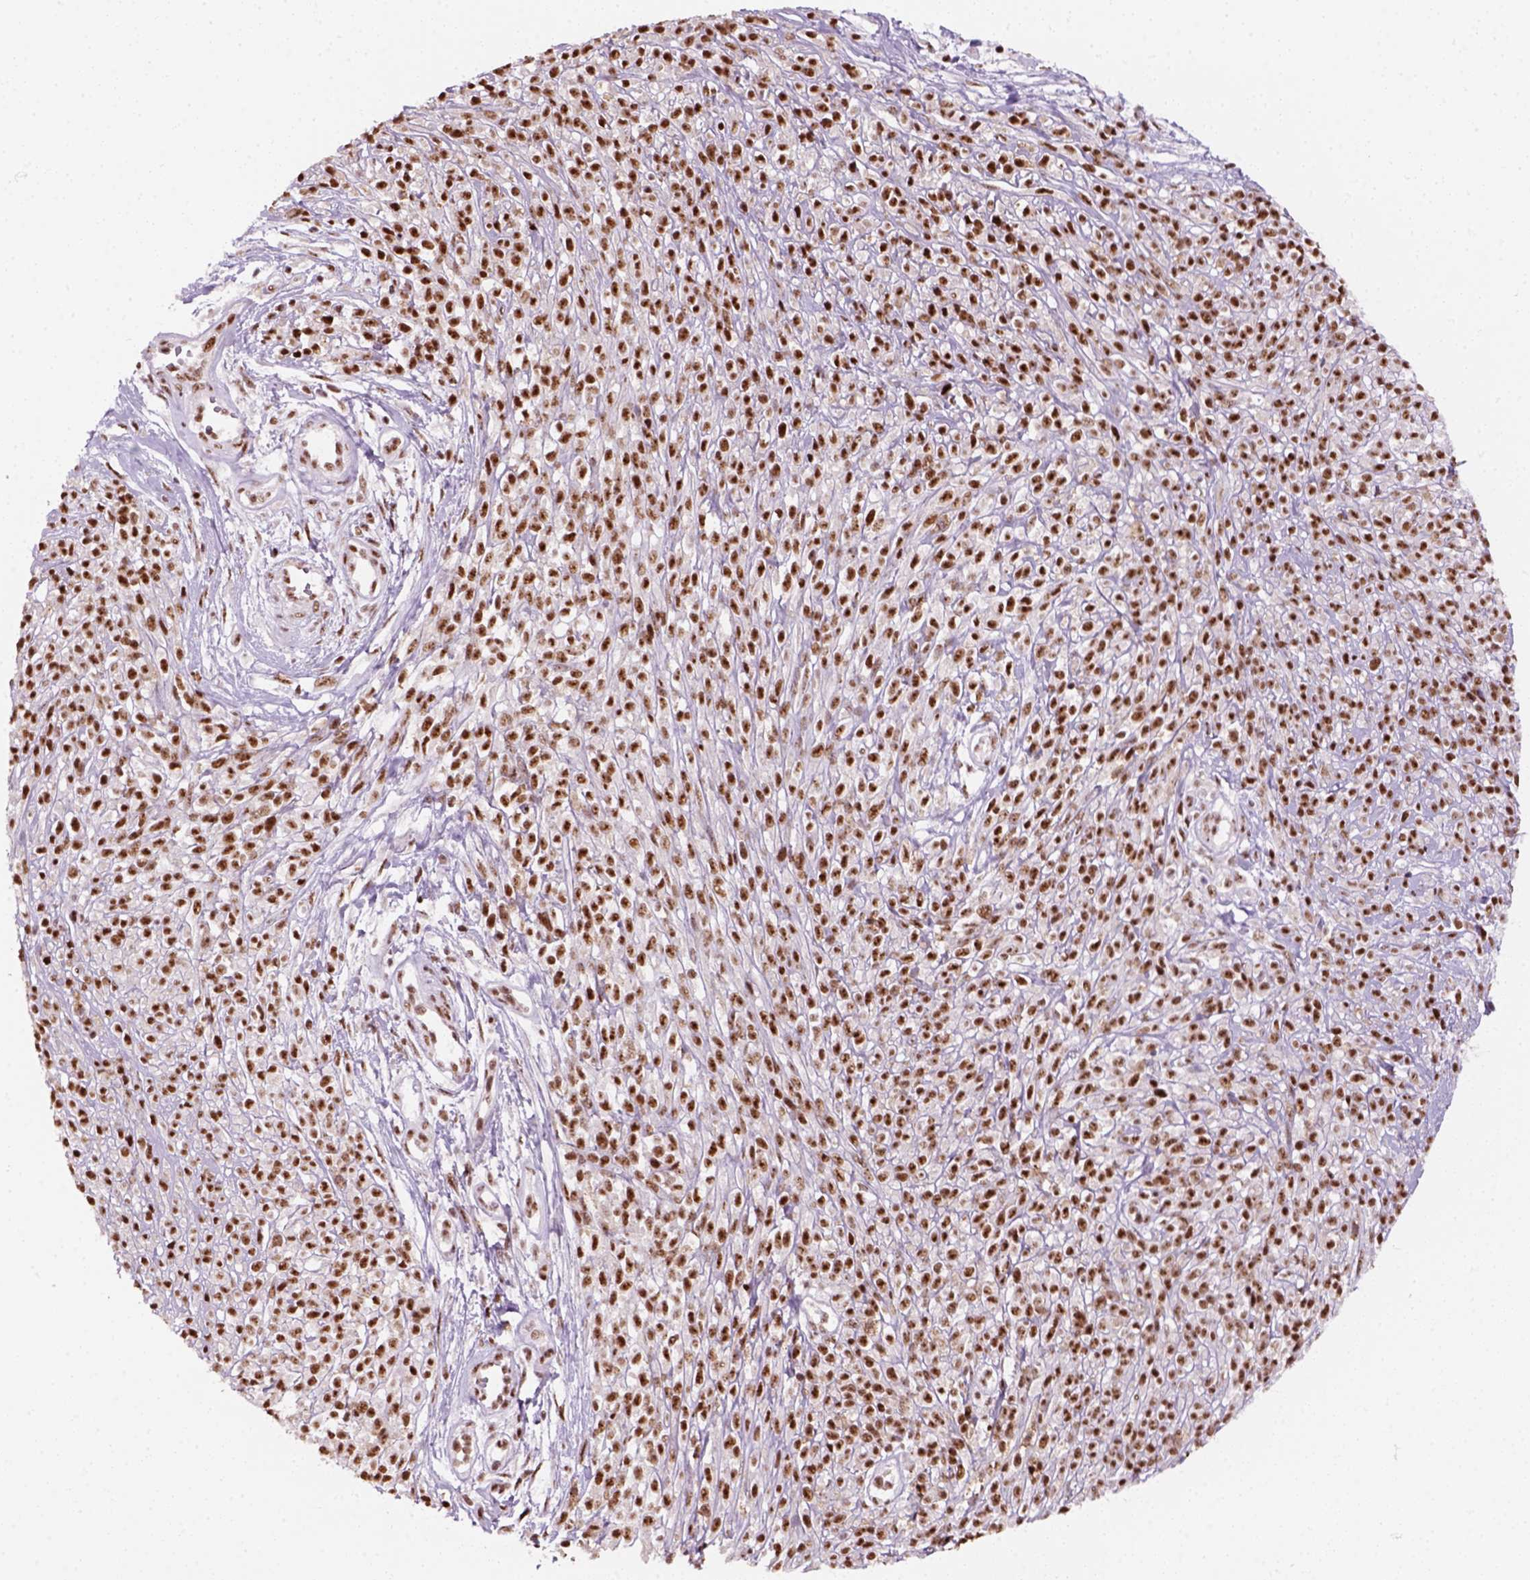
{"staining": {"intensity": "strong", "quantity": ">75%", "location": "nuclear"}, "tissue": "melanoma", "cell_type": "Tumor cells", "image_type": "cancer", "snomed": [{"axis": "morphology", "description": "Malignant melanoma, NOS"}, {"axis": "topography", "description": "Skin"}, {"axis": "topography", "description": "Skin of trunk"}], "caption": "Brown immunohistochemical staining in human malignant melanoma shows strong nuclear positivity in about >75% of tumor cells.", "gene": "GTF2F1", "patient": {"sex": "male", "age": 74}}